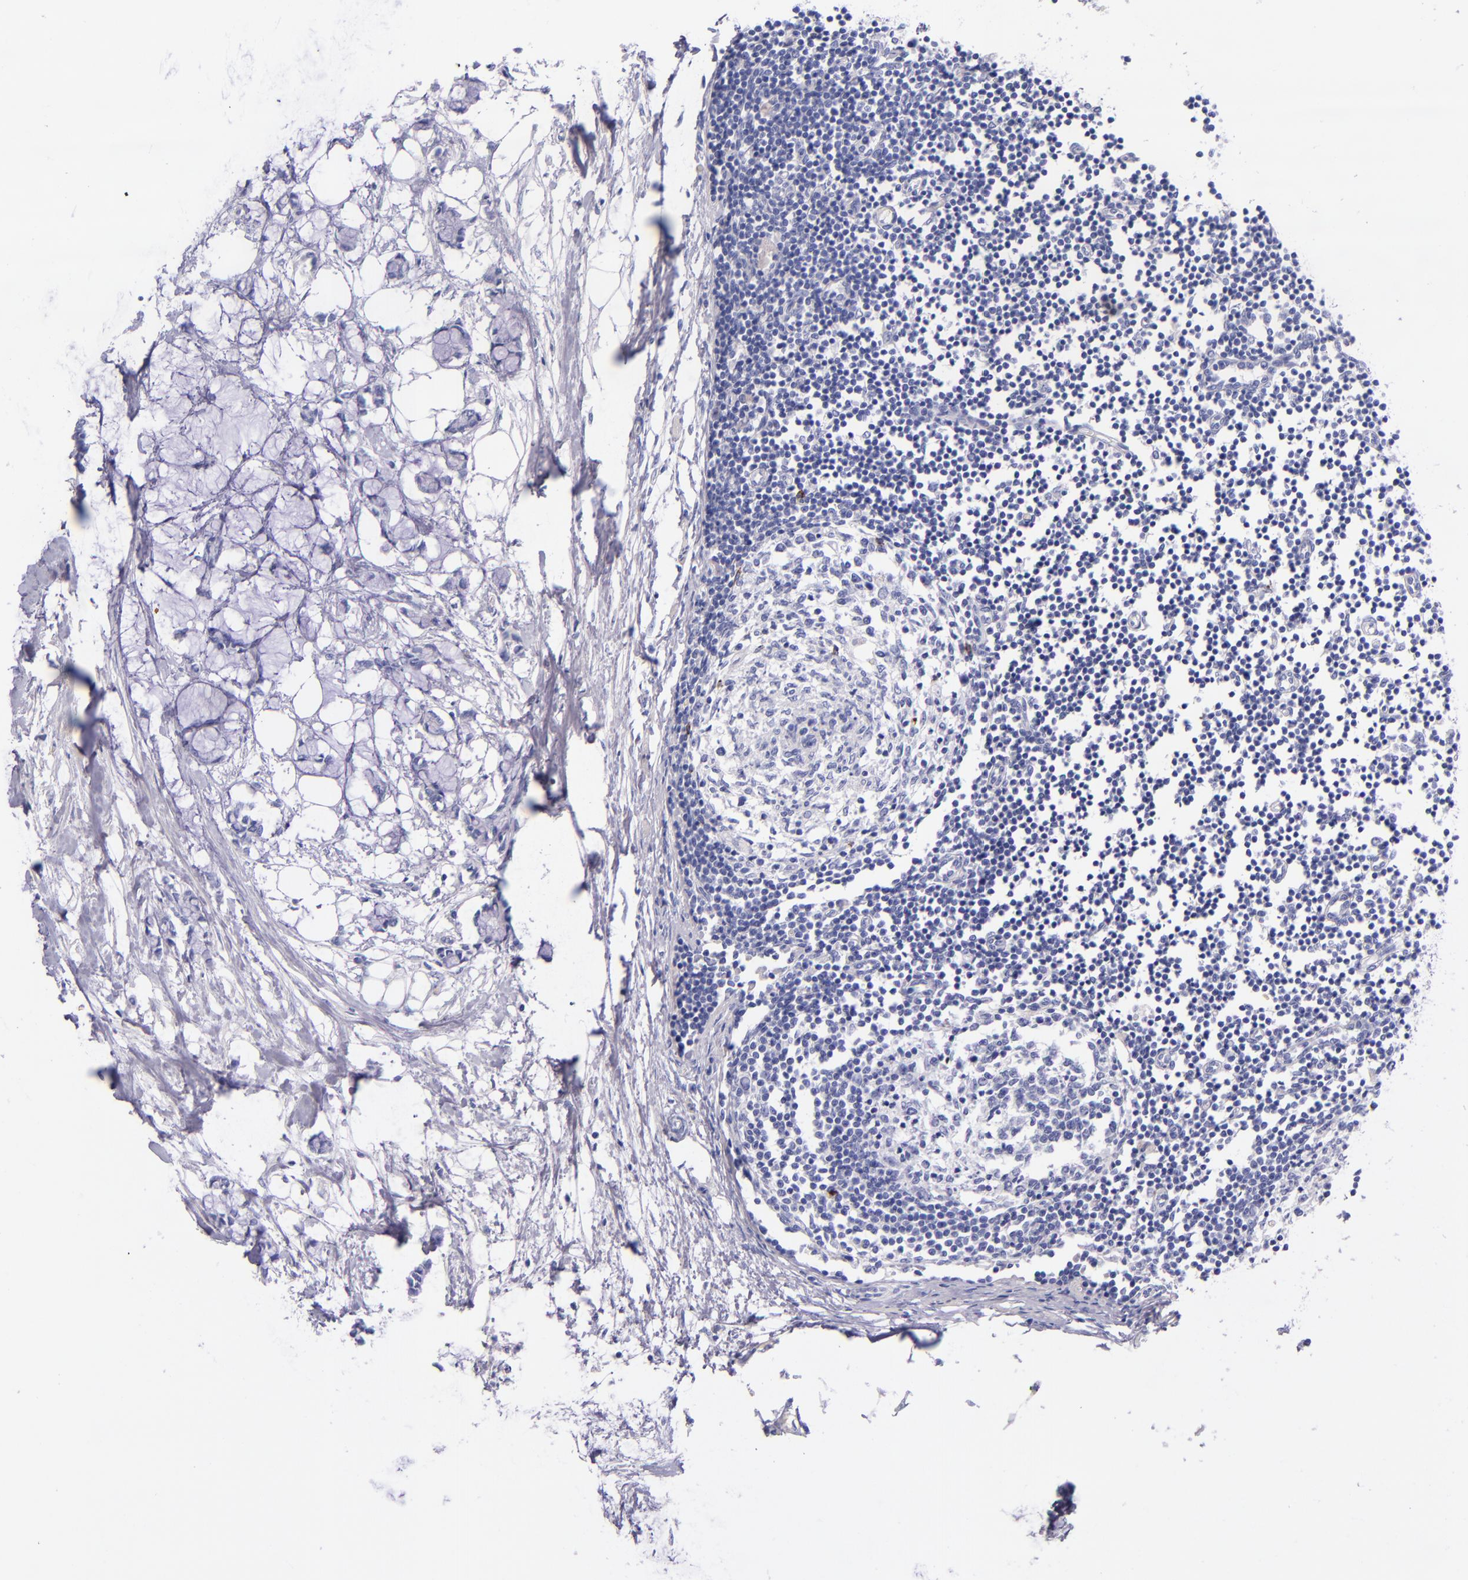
{"staining": {"intensity": "negative", "quantity": "none", "location": "none"}, "tissue": "colorectal cancer", "cell_type": "Tumor cells", "image_type": "cancer", "snomed": [{"axis": "morphology", "description": "Normal tissue, NOS"}, {"axis": "morphology", "description": "Adenocarcinoma, NOS"}, {"axis": "topography", "description": "Colon"}, {"axis": "topography", "description": "Peripheral nerve tissue"}], "caption": "Adenocarcinoma (colorectal) was stained to show a protein in brown. There is no significant staining in tumor cells.", "gene": "LAG3", "patient": {"sex": "male", "age": 14}}